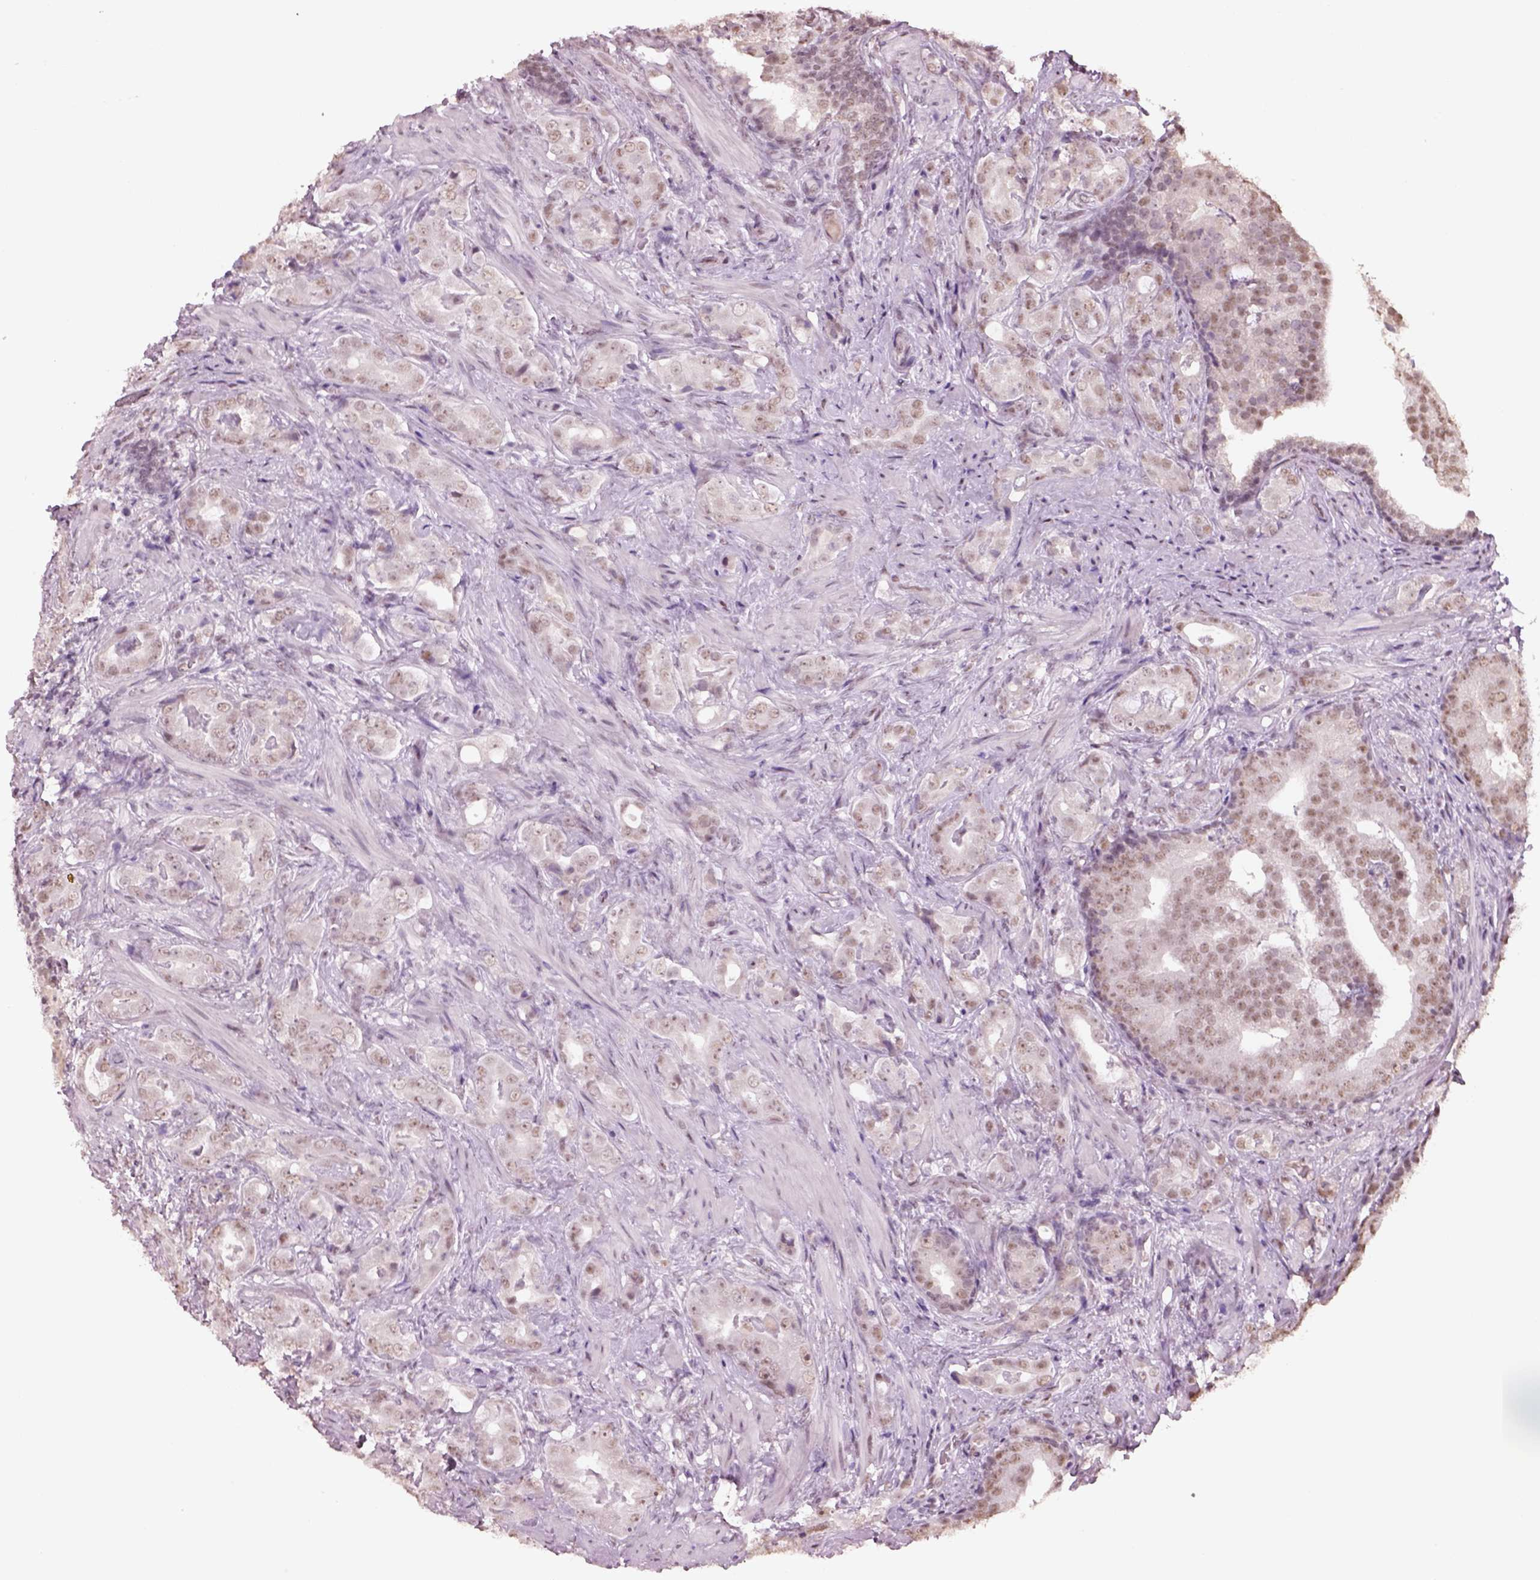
{"staining": {"intensity": "moderate", "quantity": "25%-75%", "location": "nuclear"}, "tissue": "prostate cancer", "cell_type": "Tumor cells", "image_type": "cancer", "snomed": [{"axis": "morphology", "description": "Adenocarcinoma, NOS"}, {"axis": "topography", "description": "Prostate"}], "caption": "This is an image of immunohistochemistry staining of prostate adenocarcinoma, which shows moderate expression in the nuclear of tumor cells.", "gene": "SEPHS1", "patient": {"sex": "male", "age": 57}}